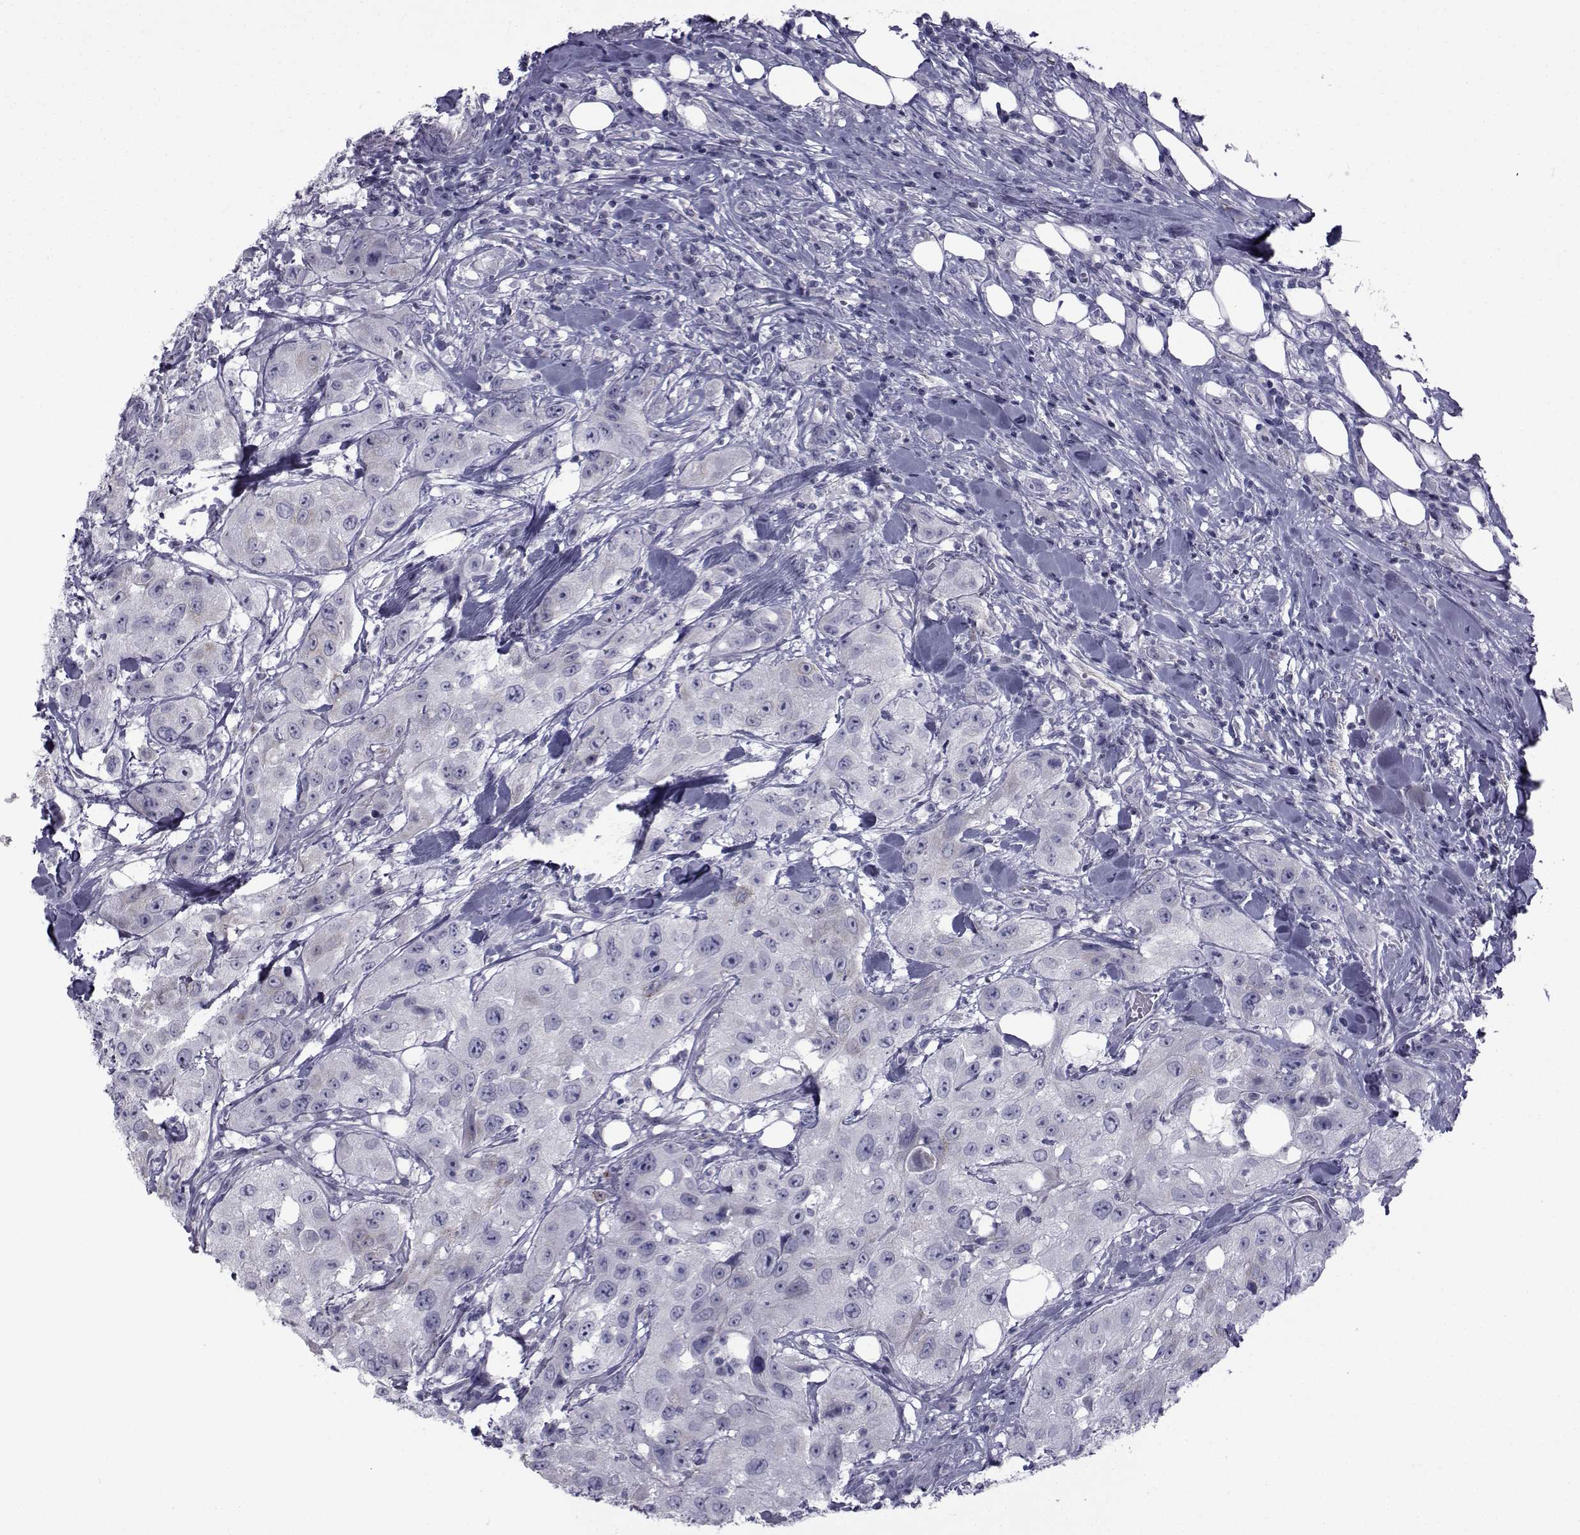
{"staining": {"intensity": "negative", "quantity": "none", "location": "none"}, "tissue": "urothelial cancer", "cell_type": "Tumor cells", "image_type": "cancer", "snomed": [{"axis": "morphology", "description": "Urothelial carcinoma, High grade"}, {"axis": "topography", "description": "Urinary bladder"}], "caption": "High-grade urothelial carcinoma was stained to show a protein in brown. There is no significant staining in tumor cells.", "gene": "FDXR", "patient": {"sex": "male", "age": 79}}